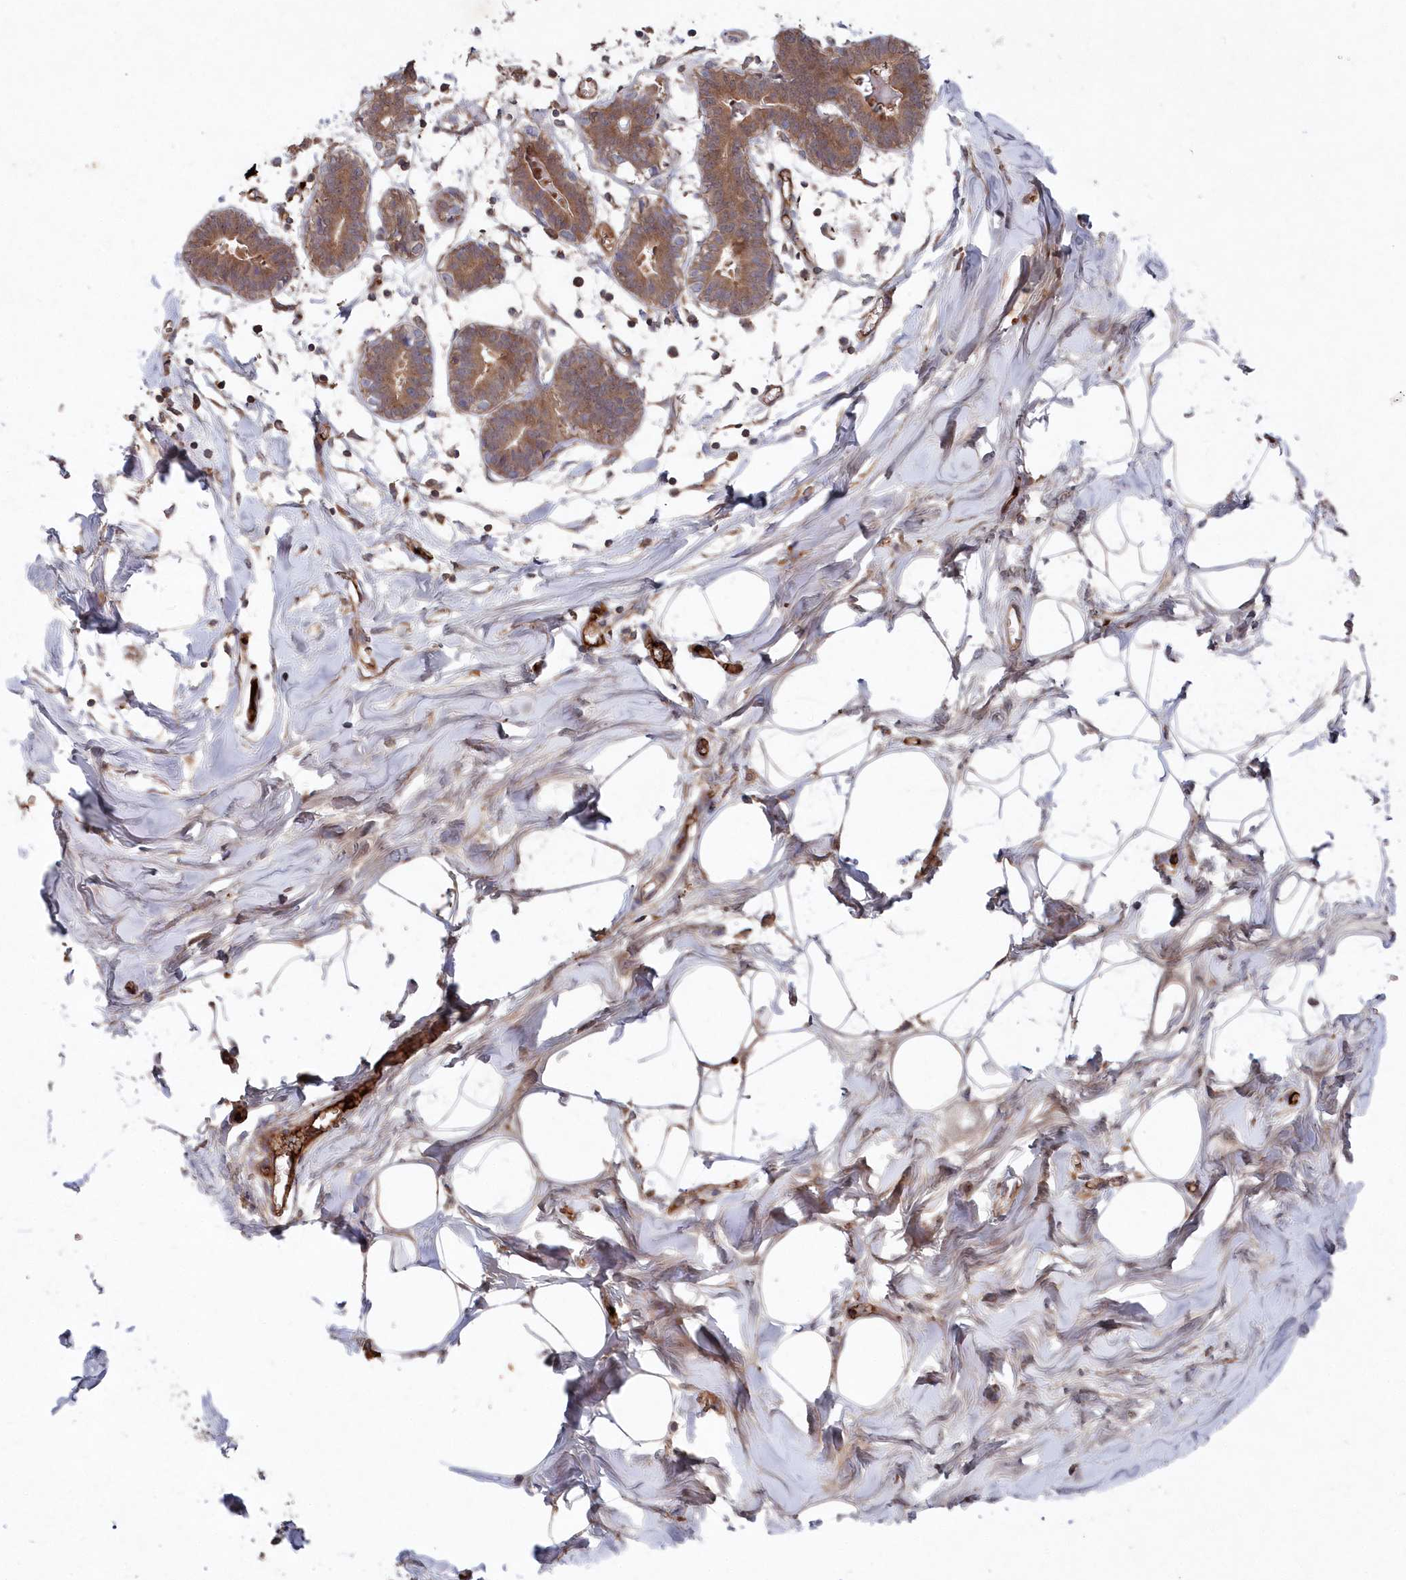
{"staining": {"intensity": "weak", "quantity": "<25%", "location": "cytoplasmic/membranous"}, "tissue": "breast", "cell_type": "Adipocytes", "image_type": "normal", "snomed": [{"axis": "morphology", "description": "Normal tissue, NOS"}, {"axis": "topography", "description": "Breast"}], "caption": "Immunohistochemistry micrograph of normal breast stained for a protein (brown), which demonstrates no staining in adipocytes.", "gene": "ABHD14B", "patient": {"sex": "female", "age": 27}}